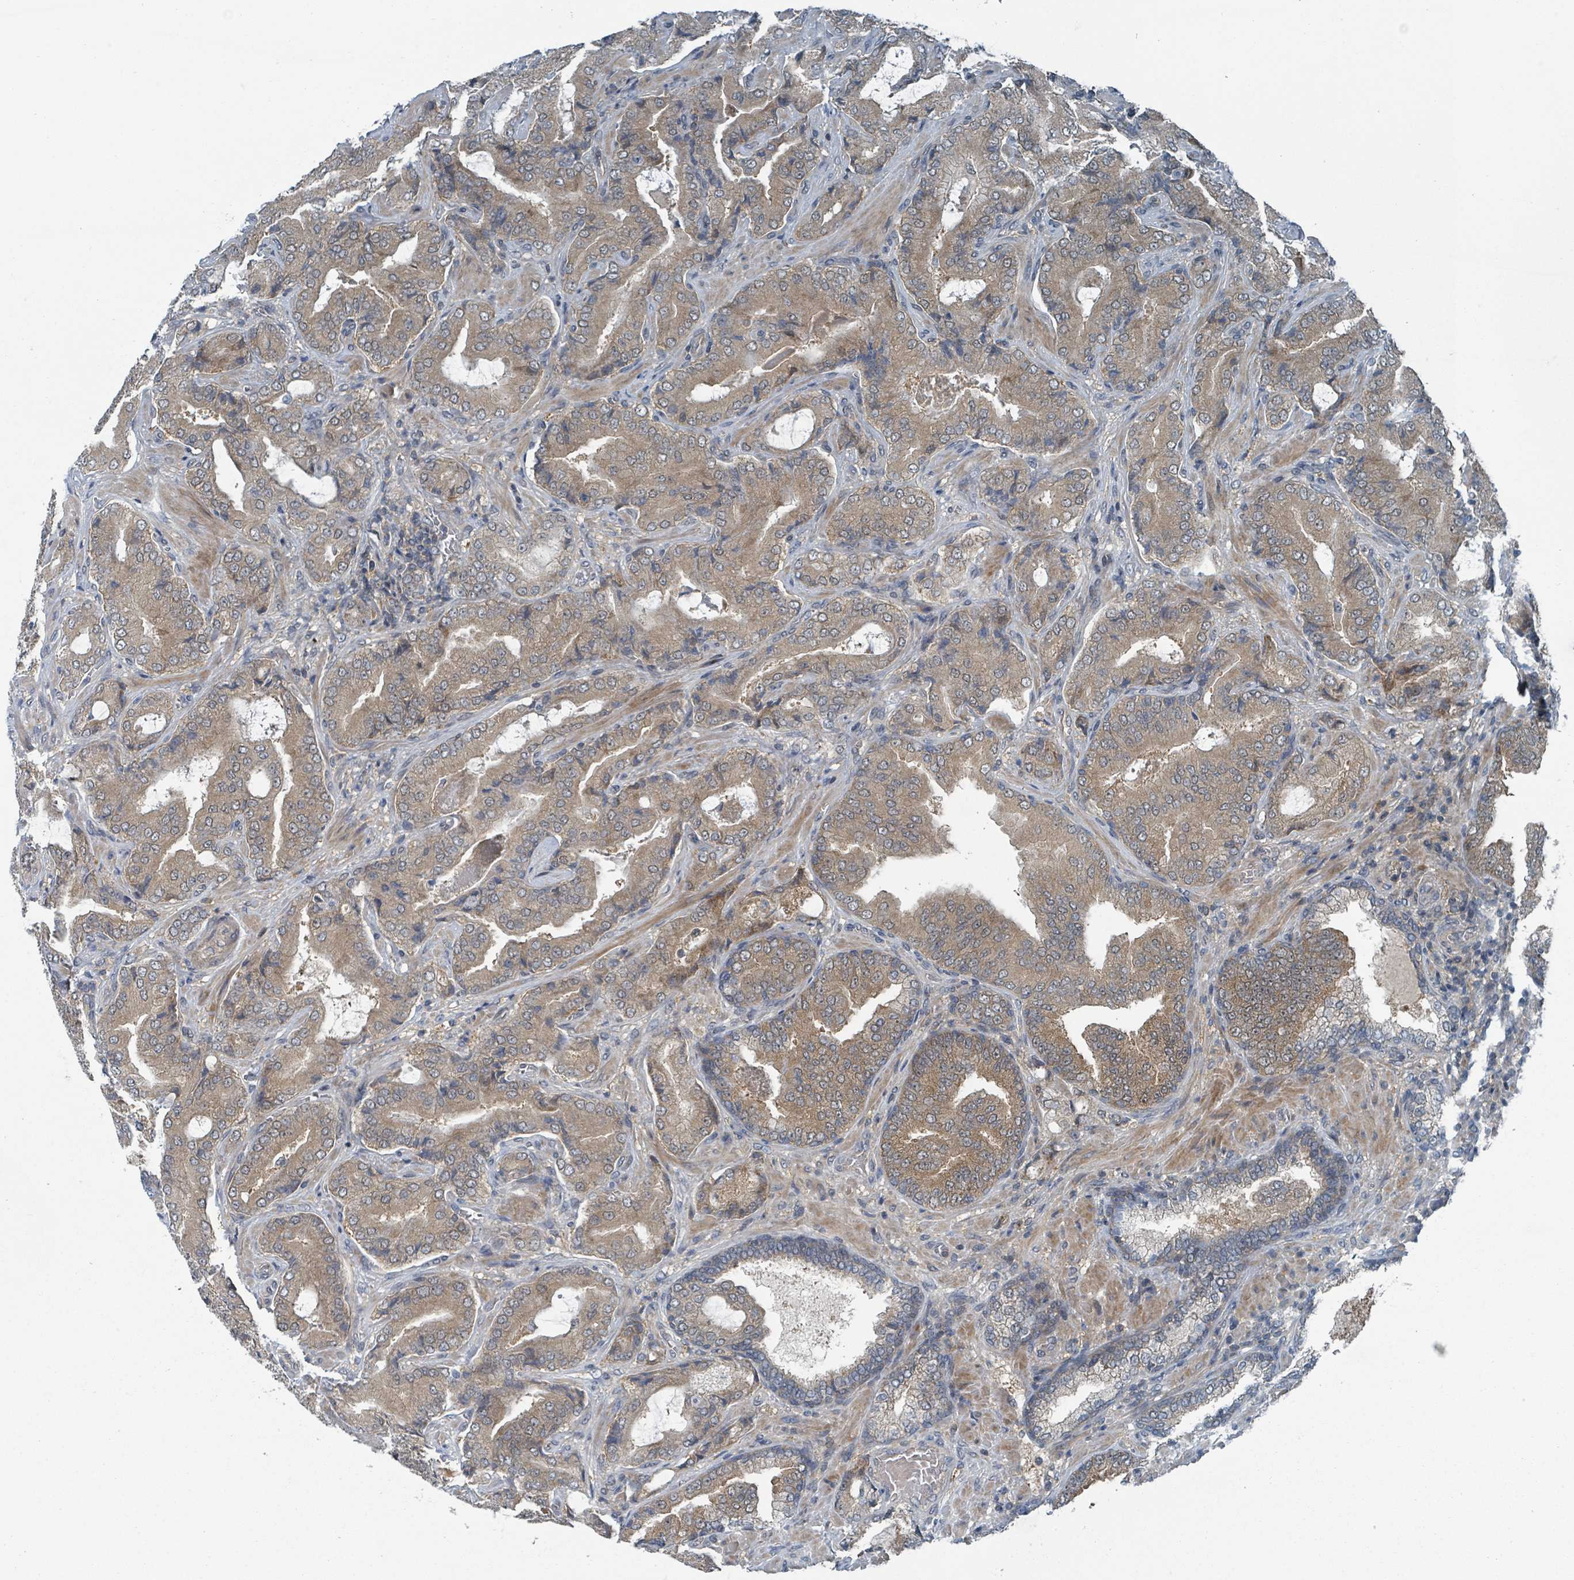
{"staining": {"intensity": "moderate", "quantity": ">75%", "location": "cytoplasmic/membranous"}, "tissue": "prostate cancer", "cell_type": "Tumor cells", "image_type": "cancer", "snomed": [{"axis": "morphology", "description": "Adenocarcinoma, High grade"}, {"axis": "topography", "description": "Prostate"}], "caption": "This is an image of IHC staining of adenocarcinoma (high-grade) (prostate), which shows moderate expression in the cytoplasmic/membranous of tumor cells.", "gene": "GOLGA7", "patient": {"sex": "male", "age": 68}}